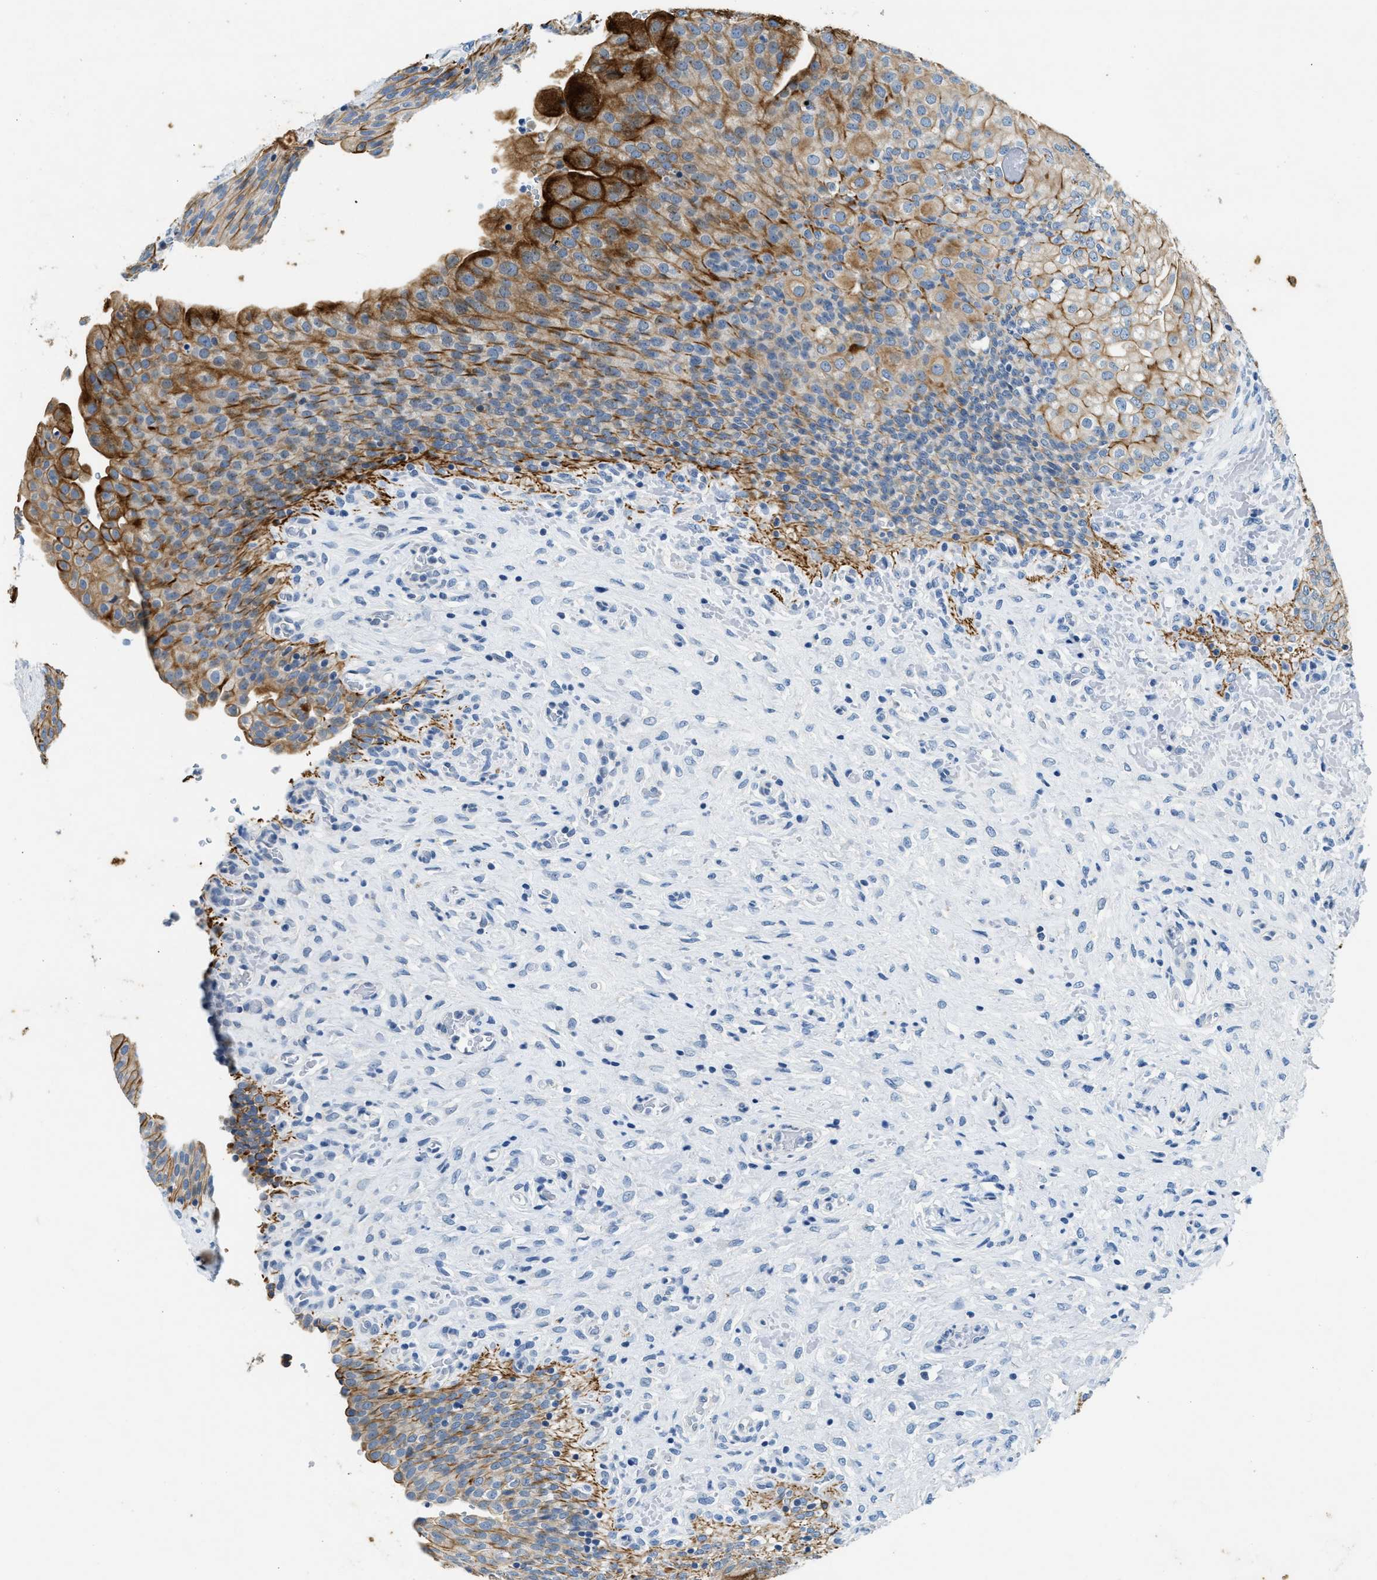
{"staining": {"intensity": "strong", "quantity": "25%-75%", "location": "cytoplasmic/membranous"}, "tissue": "urinary bladder", "cell_type": "Urothelial cells", "image_type": "normal", "snomed": [{"axis": "morphology", "description": "Urothelial carcinoma, High grade"}, {"axis": "topography", "description": "Urinary bladder"}], "caption": "Unremarkable urinary bladder was stained to show a protein in brown. There is high levels of strong cytoplasmic/membranous expression in approximately 25%-75% of urothelial cells.", "gene": "CFAP20", "patient": {"sex": "male", "age": 46}}